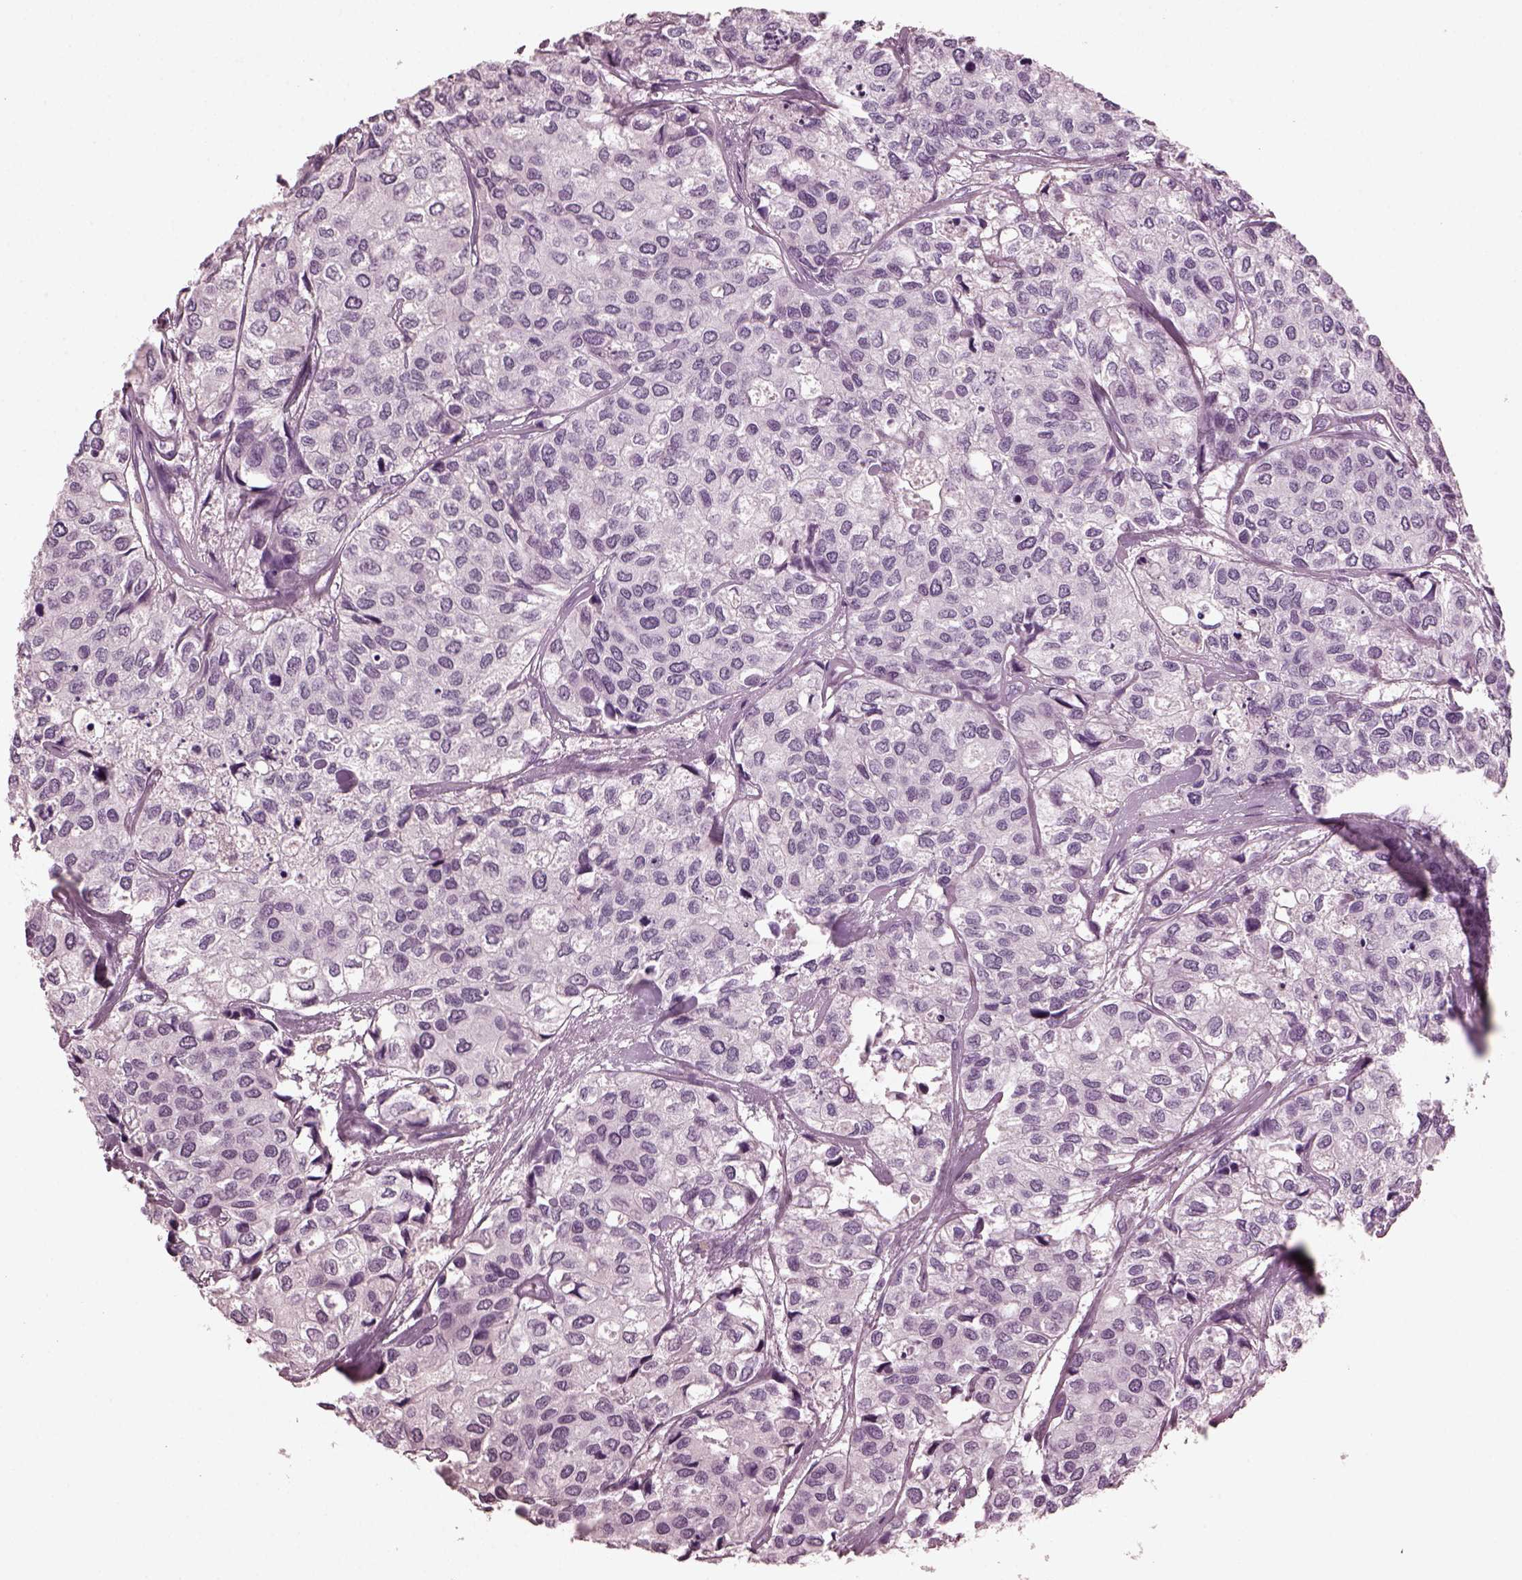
{"staining": {"intensity": "negative", "quantity": "none", "location": "none"}, "tissue": "urothelial cancer", "cell_type": "Tumor cells", "image_type": "cancer", "snomed": [{"axis": "morphology", "description": "Urothelial carcinoma, High grade"}, {"axis": "topography", "description": "Urinary bladder"}], "caption": "High magnification brightfield microscopy of urothelial carcinoma (high-grade) stained with DAB (brown) and counterstained with hematoxylin (blue): tumor cells show no significant expression.", "gene": "SLC6A17", "patient": {"sex": "male", "age": 73}}